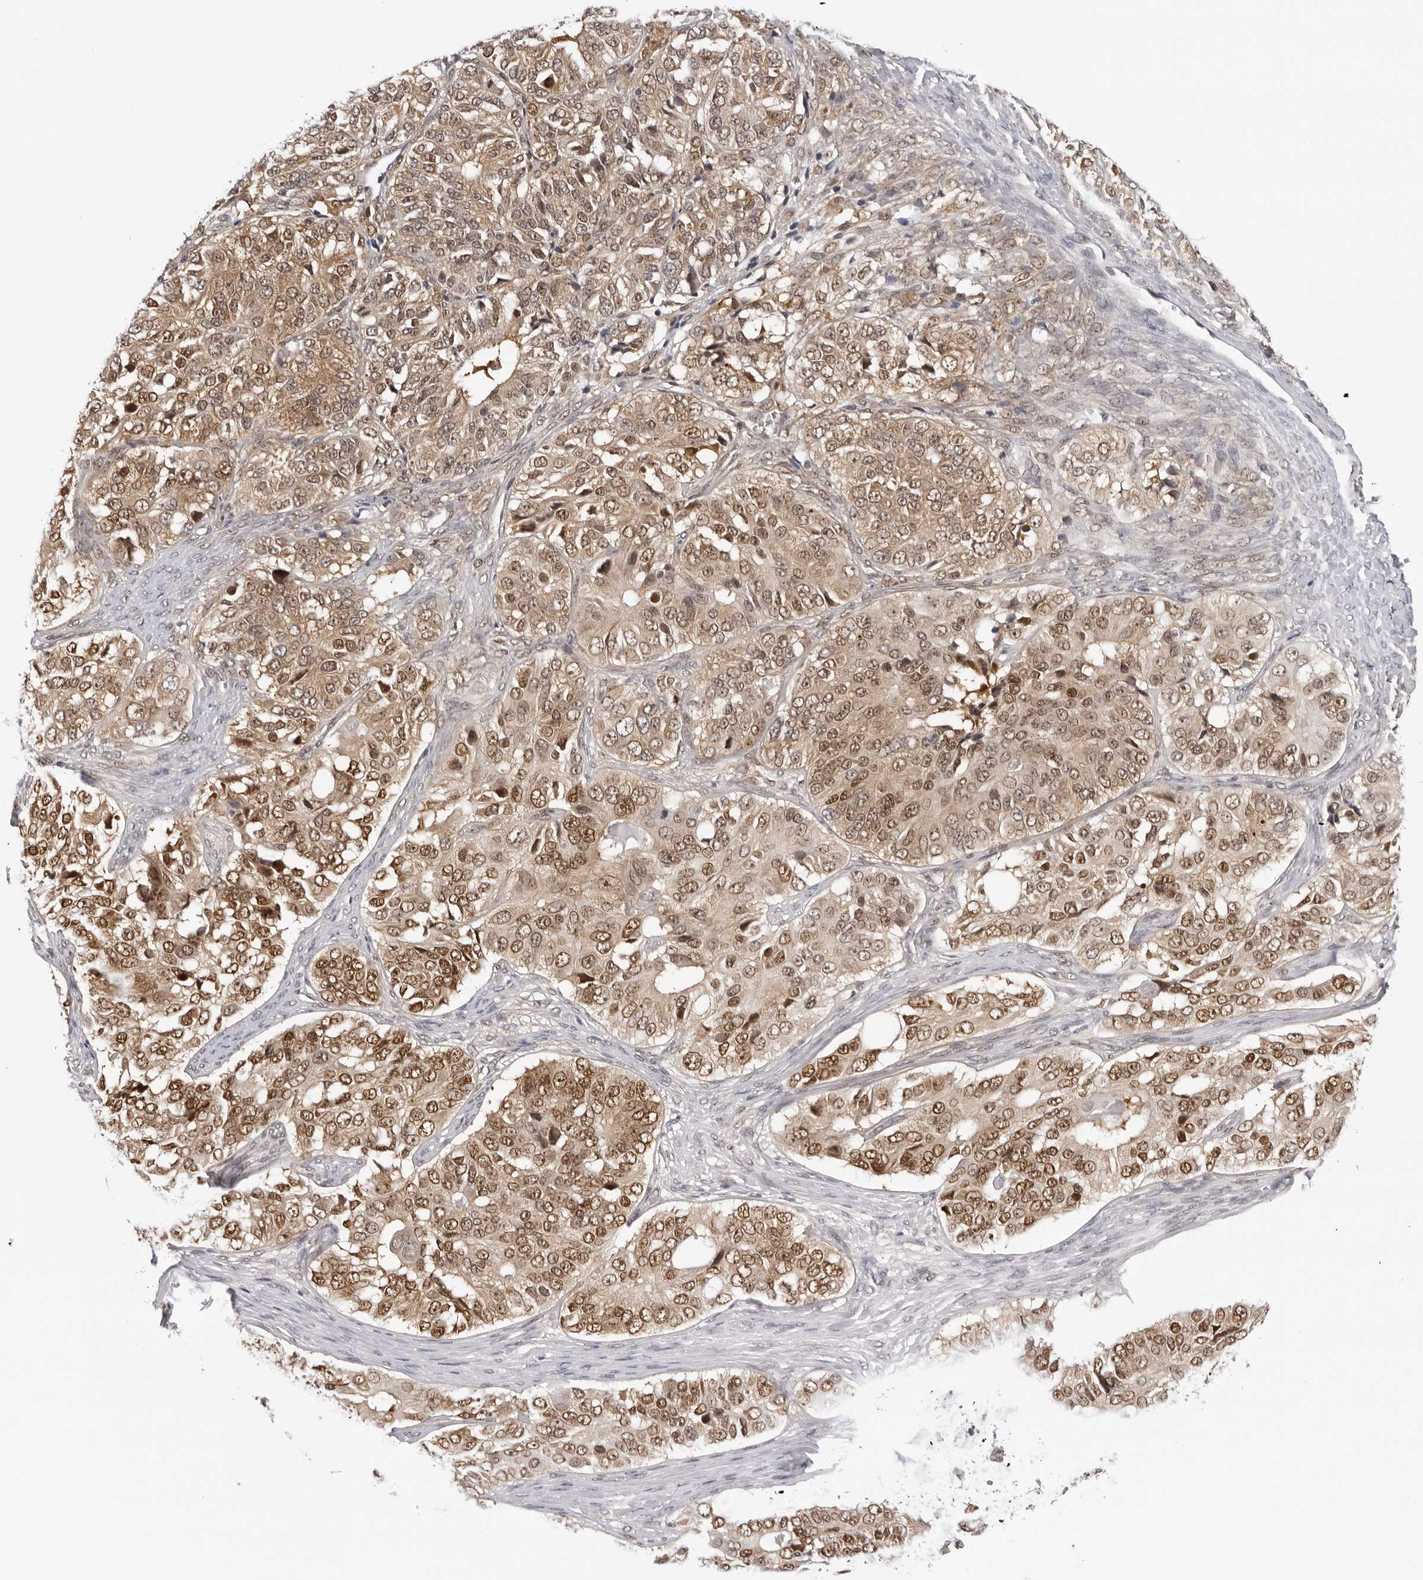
{"staining": {"intensity": "moderate", "quantity": ">75%", "location": "cytoplasmic/membranous,nuclear"}, "tissue": "ovarian cancer", "cell_type": "Tumor cells", "image_type": "cancer", "snomed": [{"axis": "morphology", "description": "Carcinoma, endometroid"}, {"axis": "topography", "description": "Ovary"}], "caption": "This is a histology image of IHC staining of endometroid carcinoma (ovarian), which shows moderate staining in the cytoplasmic/membranous and nuclear of tumor cells.", "gene": "WDR77", "patient": {"sex": "female", "age": 51}}